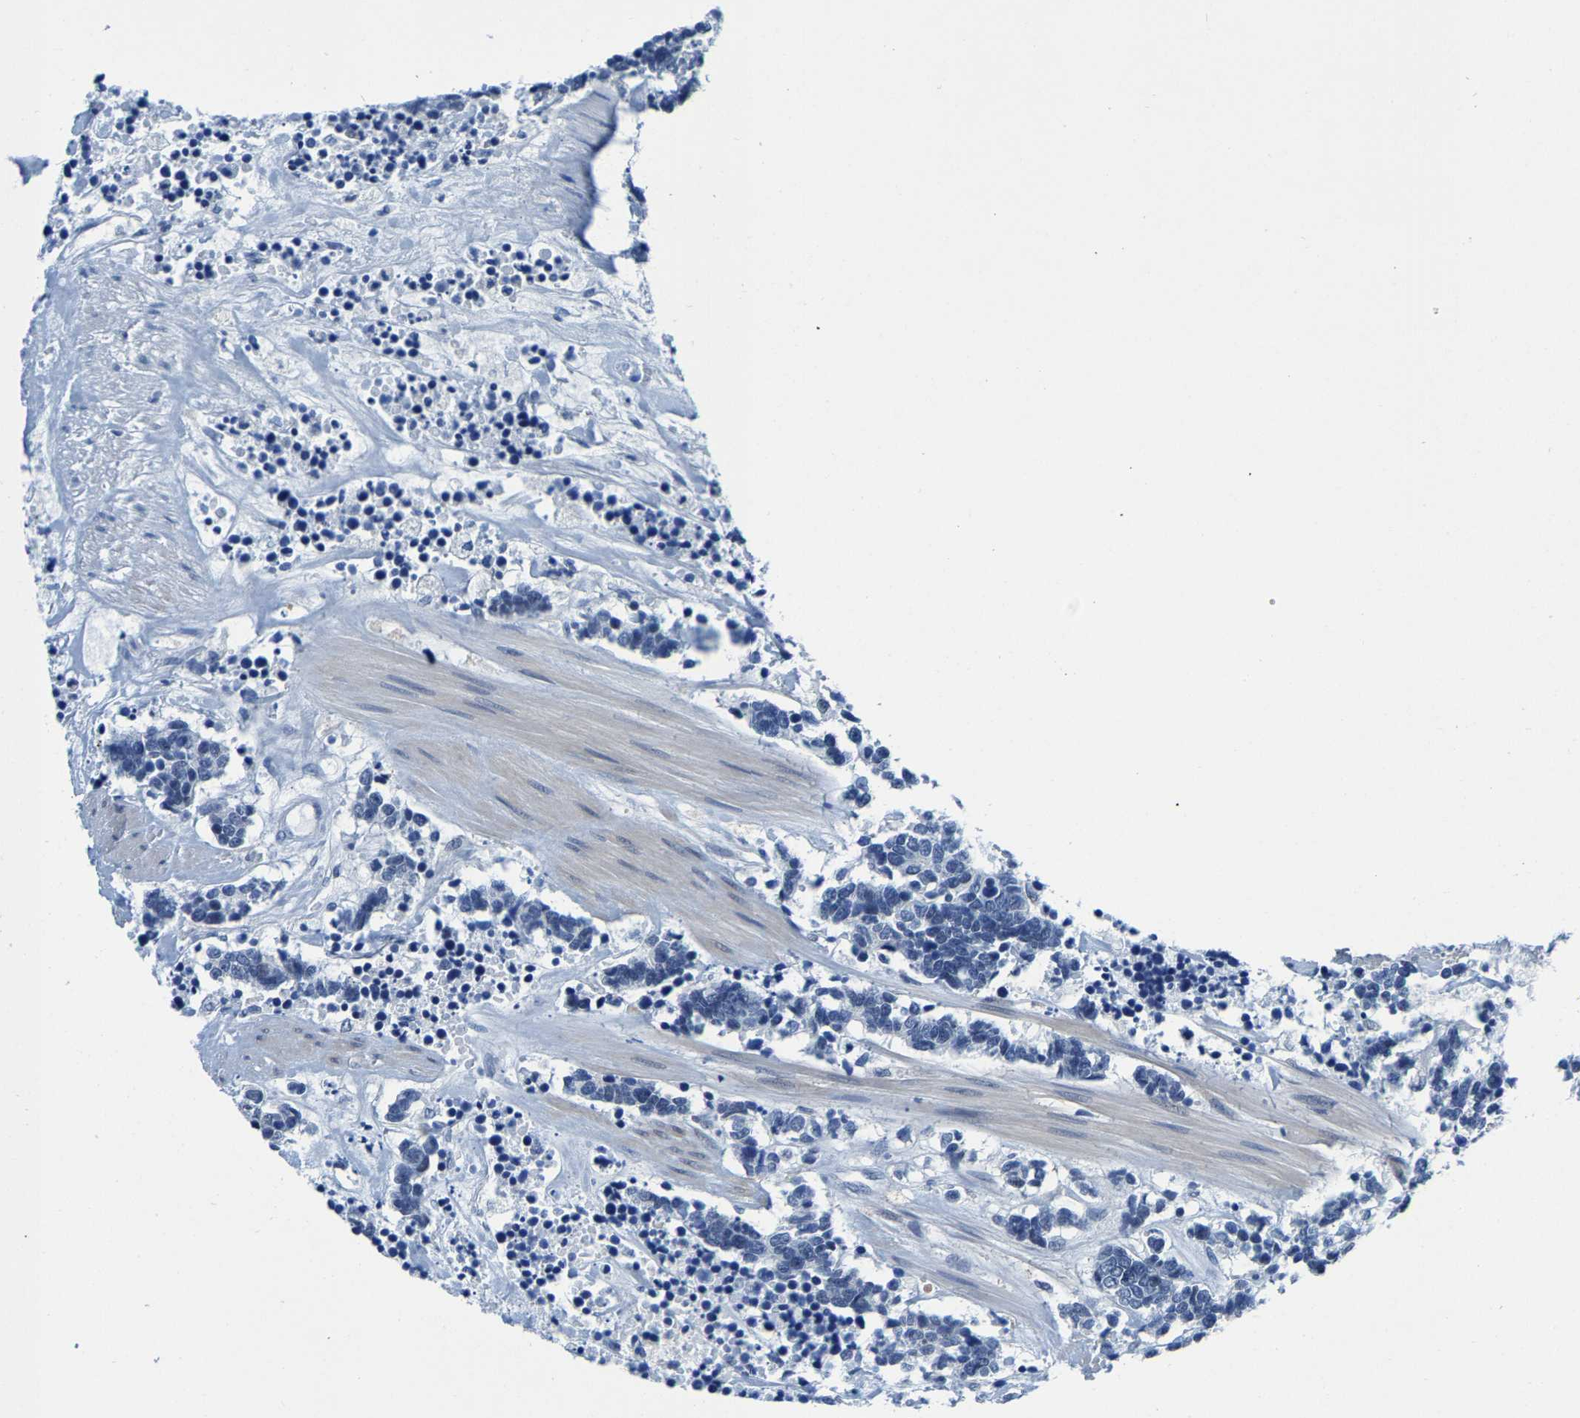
{"staining": {"intensity": "negative", "quantity": "none", "location": "none"}, "tissue": "carcinoid", "cell_type": "Tumor cells", "image_type": "cancer", "snomed": [{"axis": "morphology", "description": "Carcinoma, NOS"}, {"axis": "morphology", "description": "Carcinoid, malignant, NOS"}, {"axis": "topography", "description": "Urinary bladder"}], "caption": "Immunohistochemical staining of carcinoid reveals no significant expression in tumor cells.", "gene": "SSH3", "patient": {"sex": "male", "age": 57}}